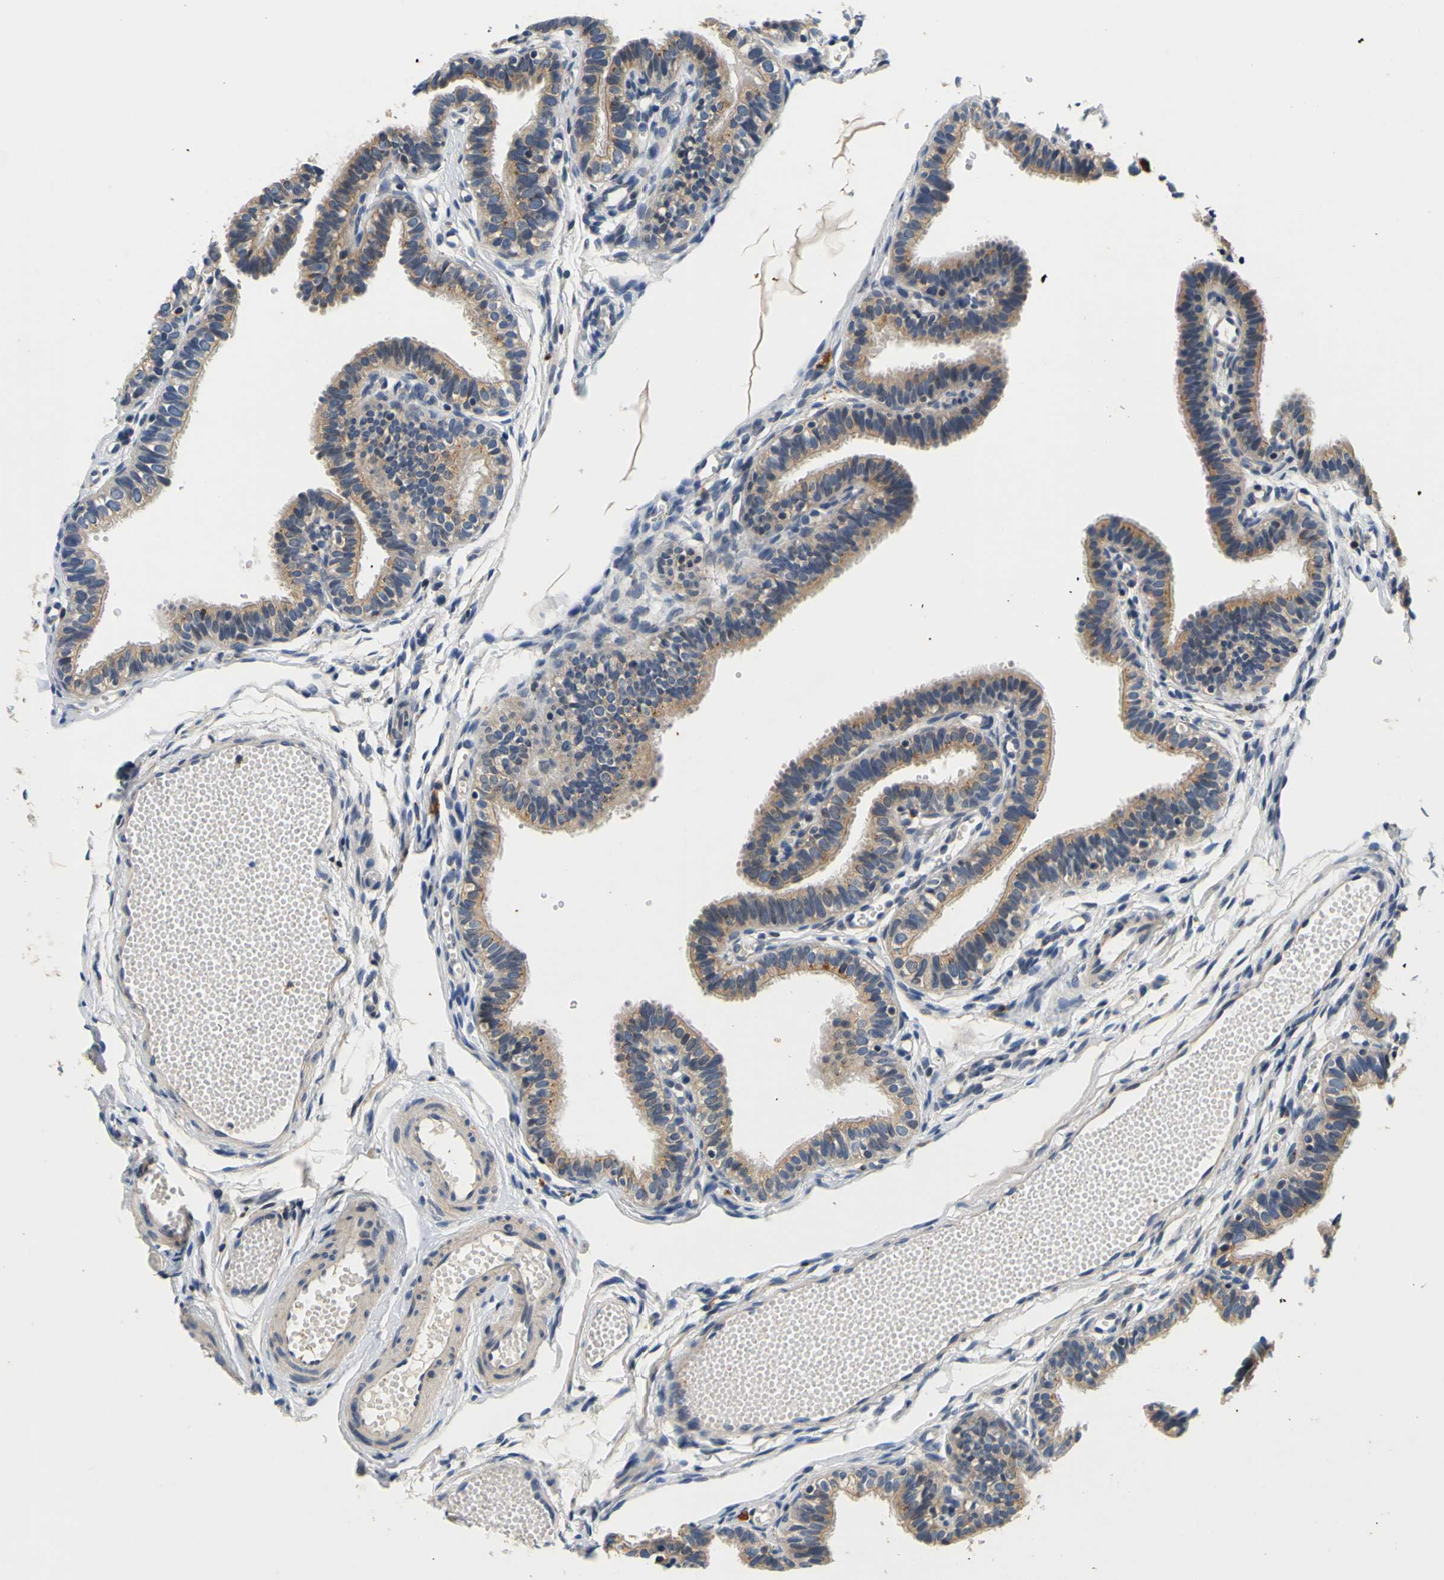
{"staining": {"intensity": "moderate", "quantity": ">75%", "location": "cytoplasmic/membranous"}, "tissue": "fallopian tube", "cell_type": "Glandular cells", "image_type": "normal", "snomed": [{"axis": "morphology", "description": "Normal tissue, NOS"}, {"axis": "topography", "description": "Fallopian tube"}, {"axis": "topography", "description": "Placenta"}], "caption": "Fallopian tube stained with immunohistochemistry (IHC) displays moderate cytoplasmic/membranous positivity in approximately >75% of glandular cells.", "gene": "TNIK", "patient": {"sex": "female", "age": 34}}